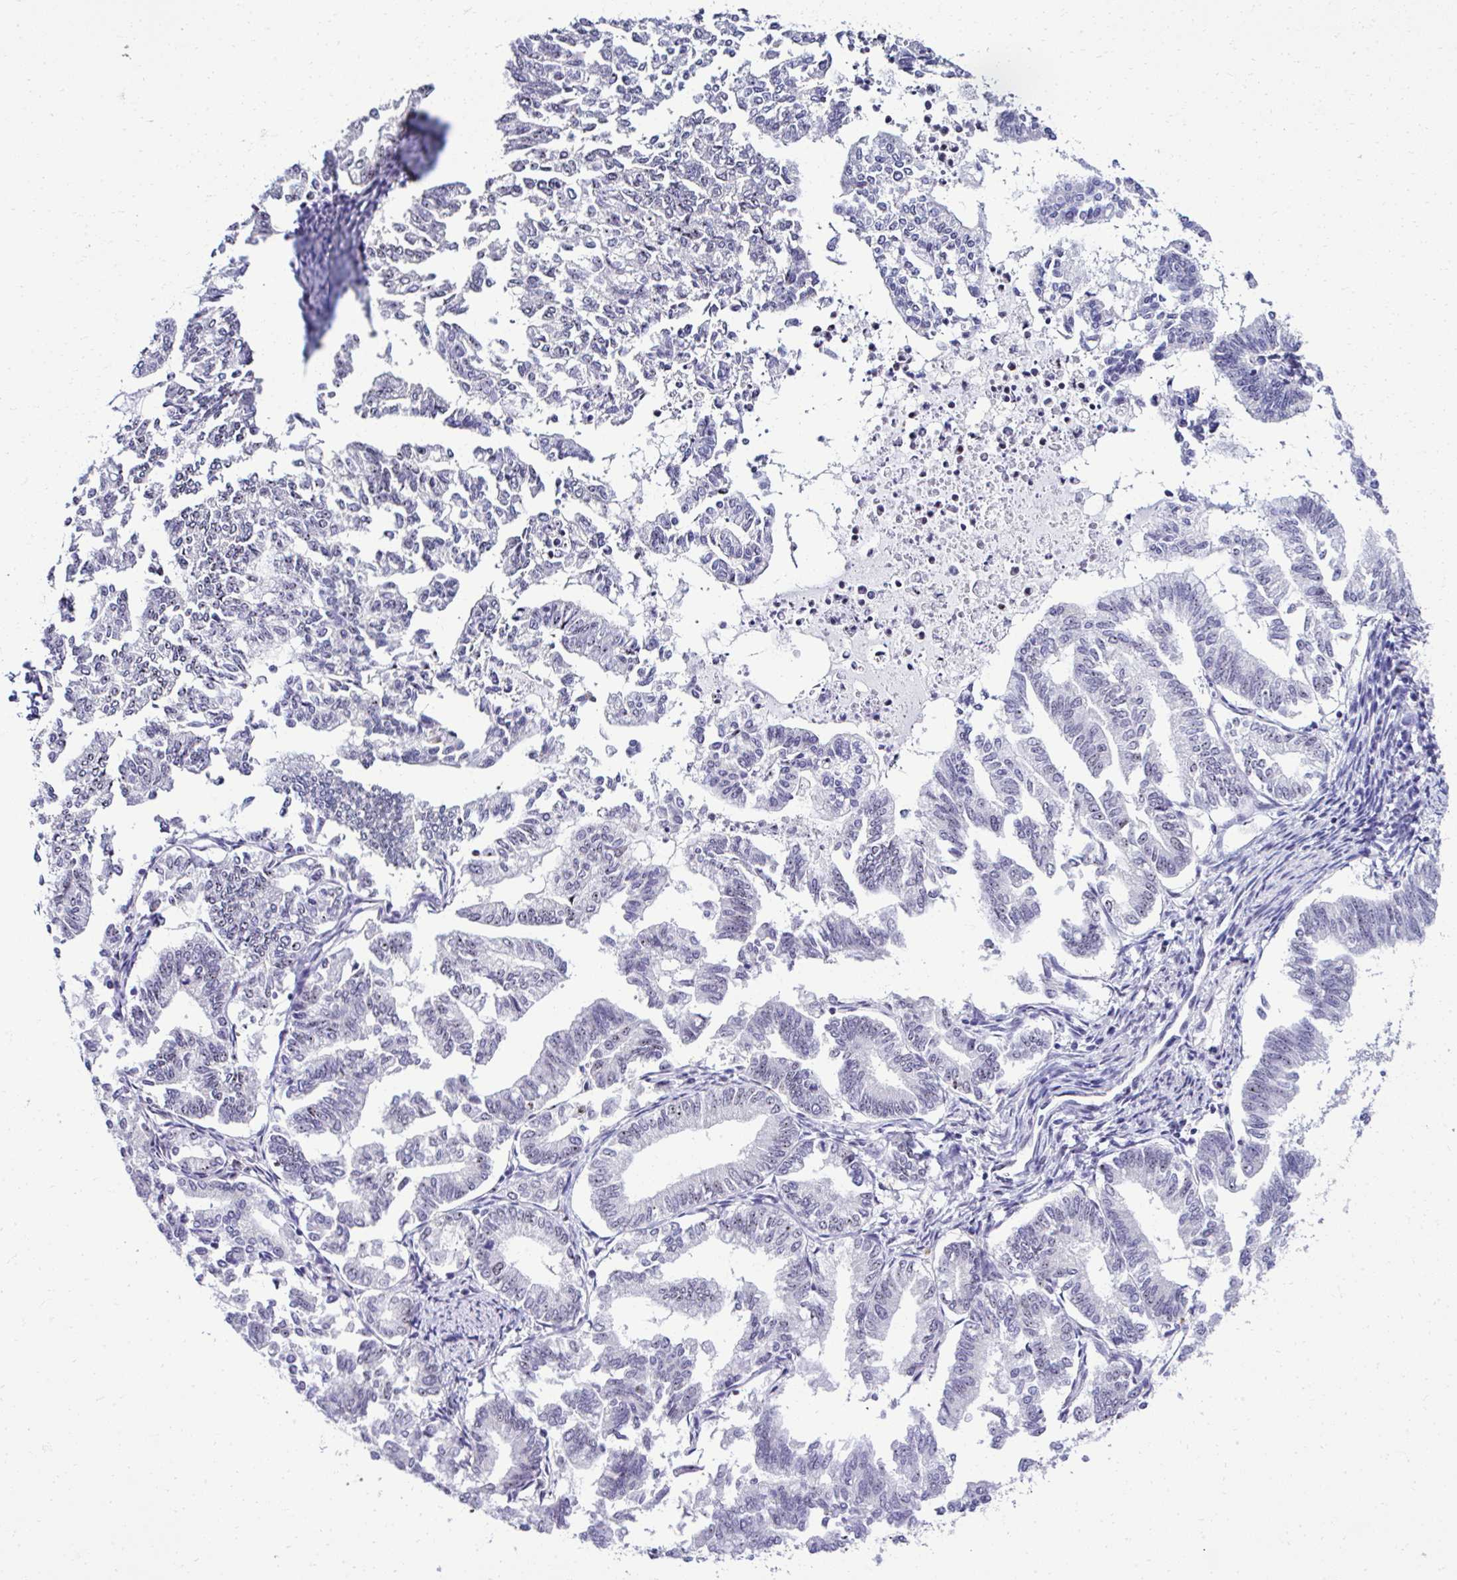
{"staining": {"intensity": "negative", "quantity": "none", "location": "none"}, "tissue": "endometrial cancer", "cell_type": "Tumor cells", "image_type": "cancer", "snomed": [{"axis": "morphology", "description": "Adenocarcinoma, NOS"}, {"axis": "topography", "description": "Endometrium"}], "caption": "DAB immunohistochemical staining of endometrial cancer (adenocarcinoma) shows no significant positivity in tumor cells.", "gene": "CEP72", "patient": {"sex": "female", "age": 79}}